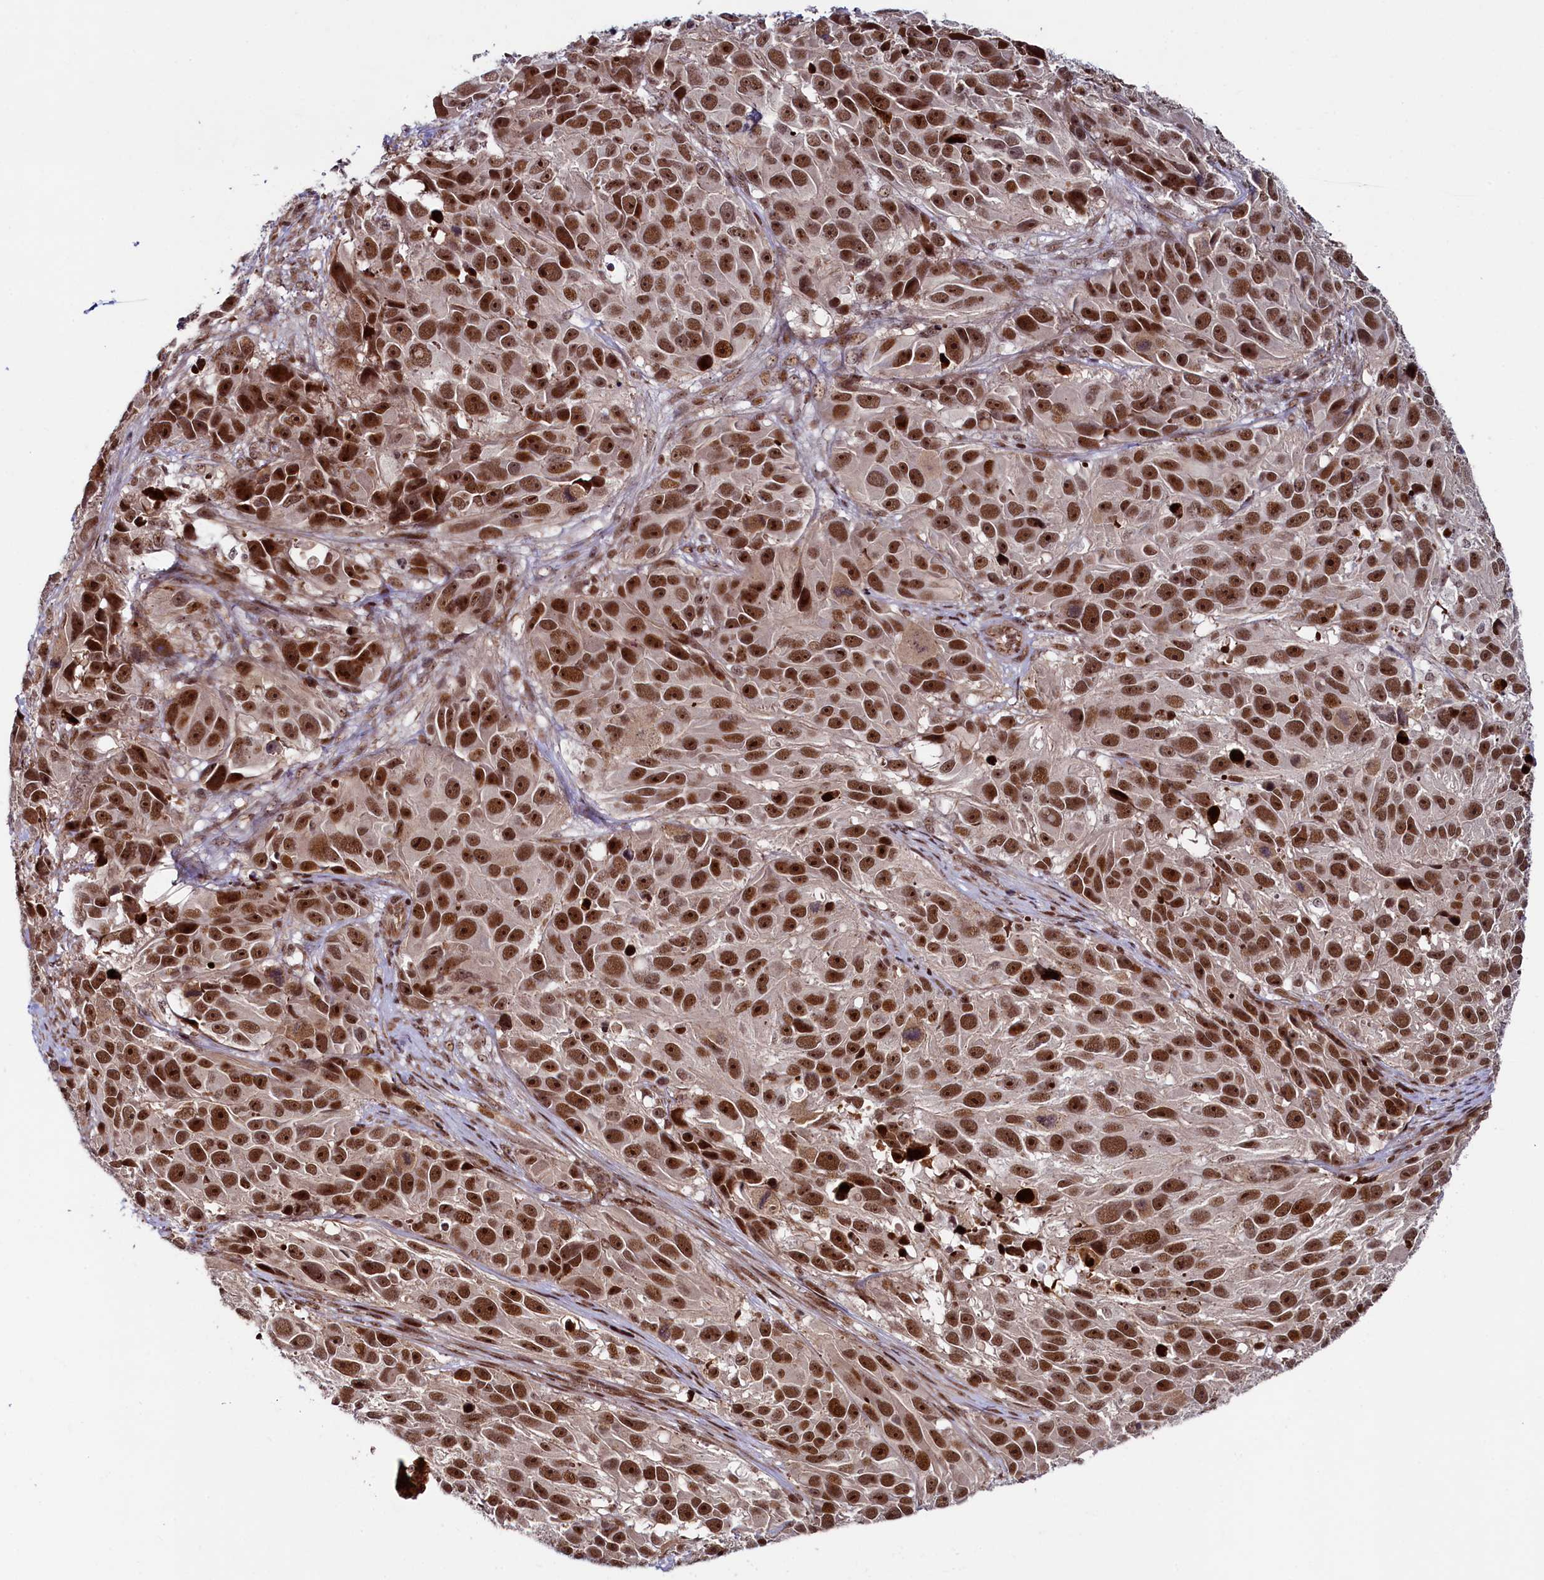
{"staining": {"intensity": "strong", "quantity": ">75%", "location": "nuclear"}, "tissue": "melanoma", "cell_type": "Tumor cells", "image_type": "cancer", "snomed": [{"axis": "morphology", "description": "Malignant melanoma, NOS"}, {"axis": "topography", "description": "Skin"}], "caption": "A high-resolution image shows IHC staining of melanoma, which demonstrates strong nuclear staining in about >75% of tumor cells. (DAB (3,3'-diaminobenzidine) IHC, brown staining for protein, blue staining for nuclei).", "gene": "LEO1", "patient": {"sex": "male", "age": 84}}